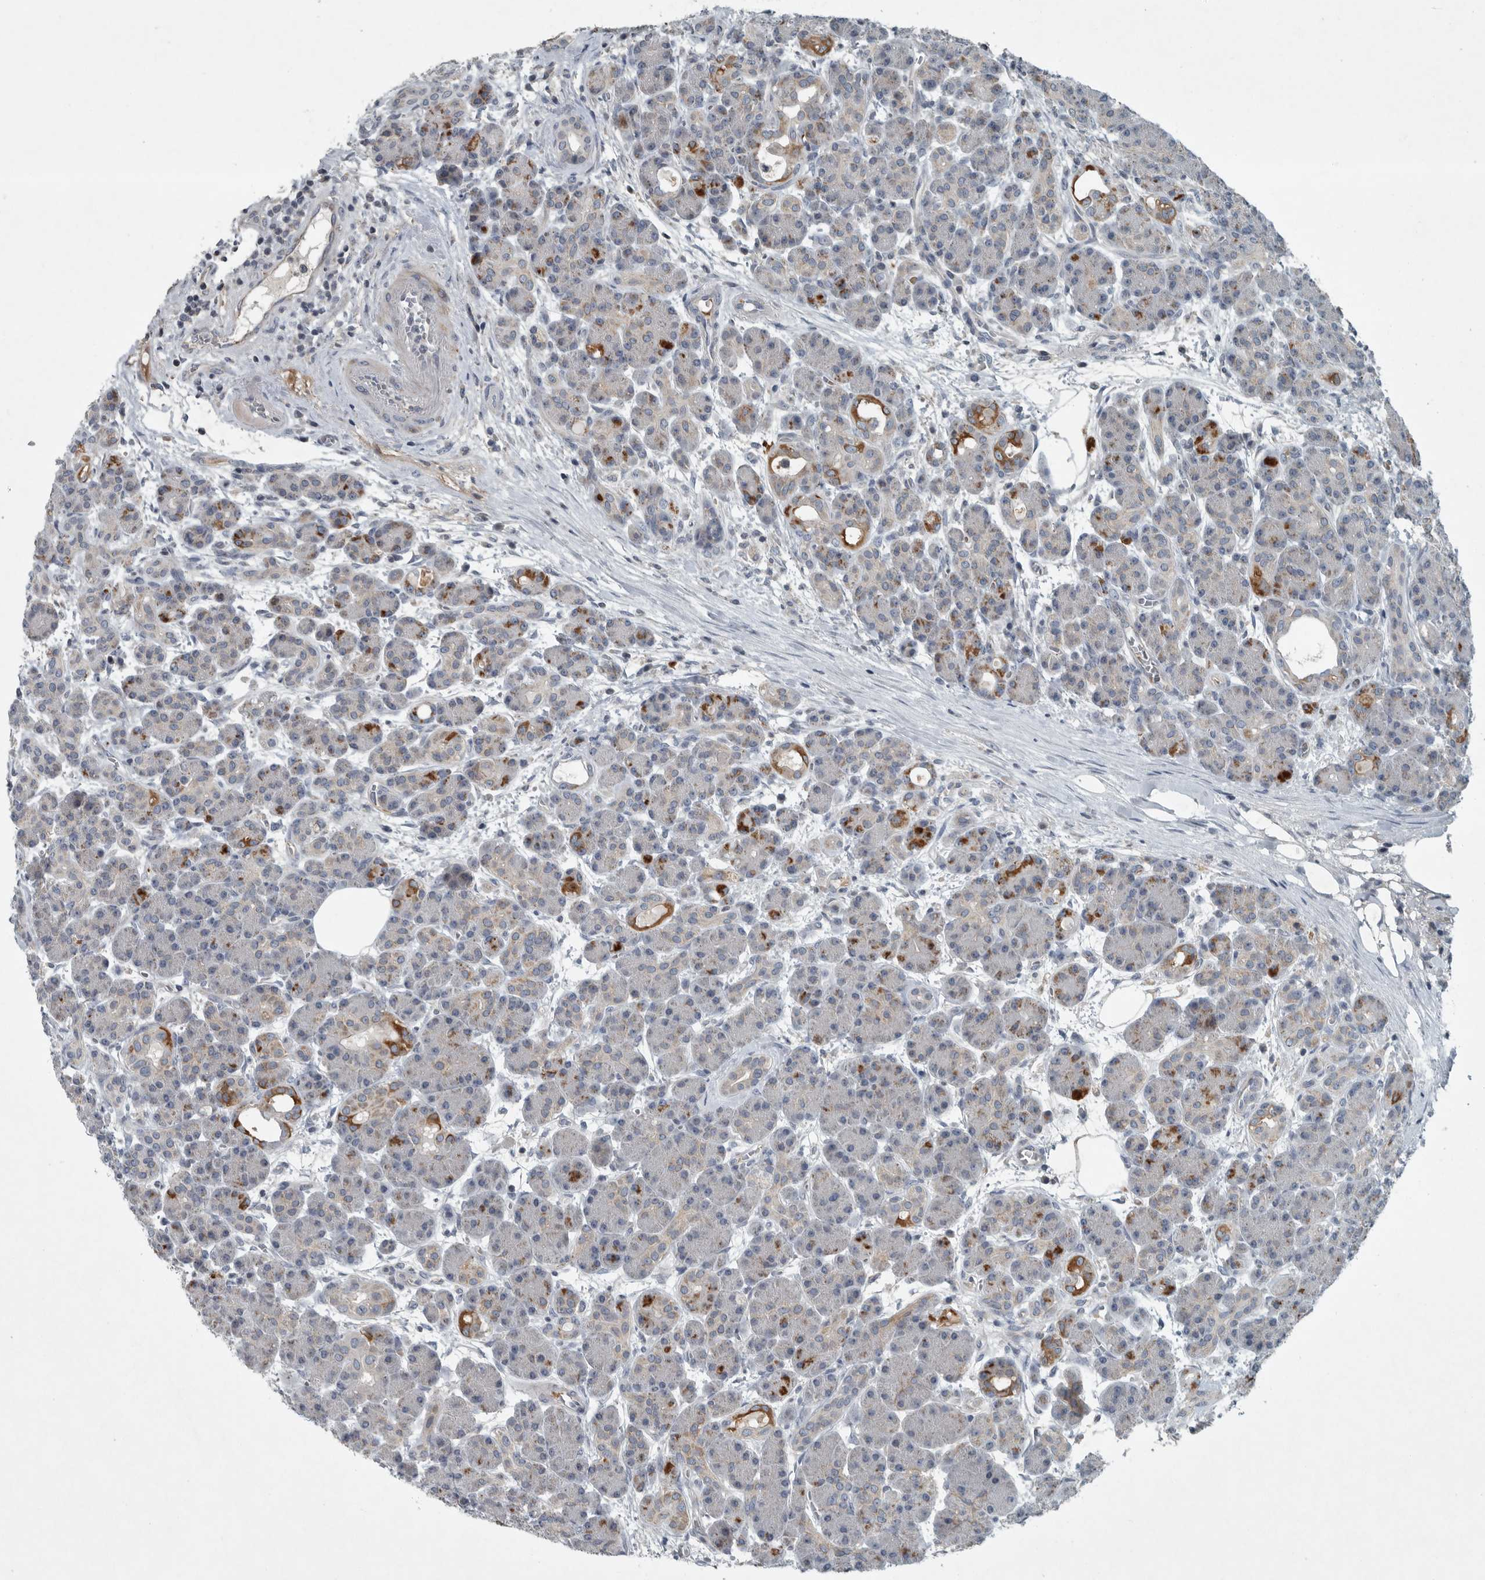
{"staining": {"intensity": "moderate", "quantity": "<25%", "location": "cytoplasmic/membranous"}, "tissue": "pancreas", "cell_type": "Exocrine glandular cells", "image_type": "normal", "snomed": [{"axis": "morphology", "description": "Normal tissue, NOS"}, {"axis": "topography", "description": "Pancreas"}], "caption": "The photomicrograph shows staining of unremarkable pancreas, revealing moderate cytoplasmic/membranous protein expression (brown color) within exocrine glandular cells. (DAB (3,3'-diaminobenzidine) IHC with brightfield microscopy, high magnification).", "gene": "MPP3", "patient": {"sex": "male", "age": 63}}